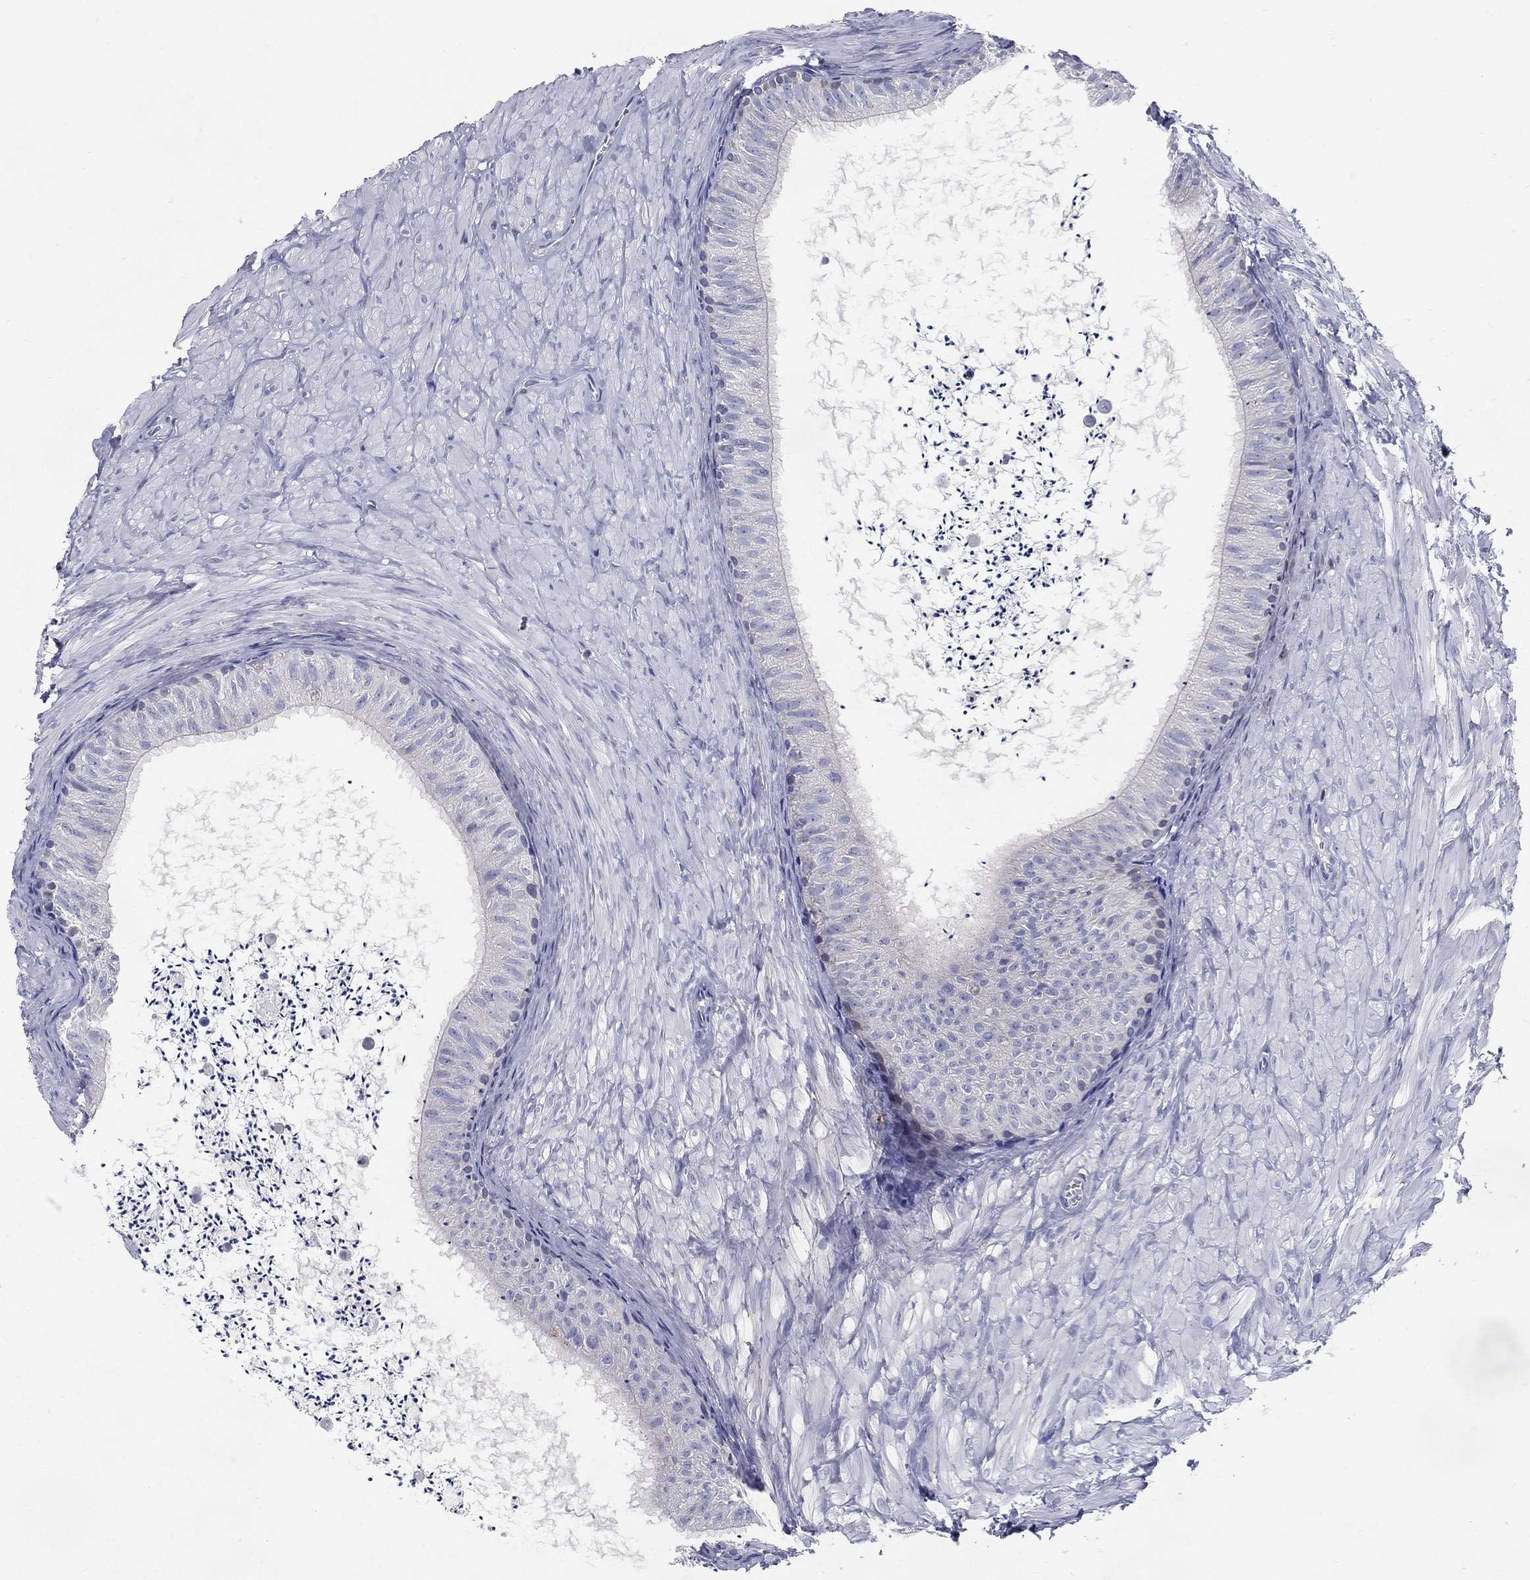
{"staining": {"intensity": "negative", "quantity": "none", "location": "none"}, "tissue": "epididymis", "cell_type": "Glandular cells", "image_type": "normal", "snomed": [{"axis": "morphology", "description": "Normal tissue, NOS"}, {"axis": "topography", "description": "Epididymis"}], "caption": "Human epididymis stained for a protein using immunohistochemistry demonstrates no expression in glandular cells.", "gene": "RGS13", "patient": {"sex": "male", "age": 32}}